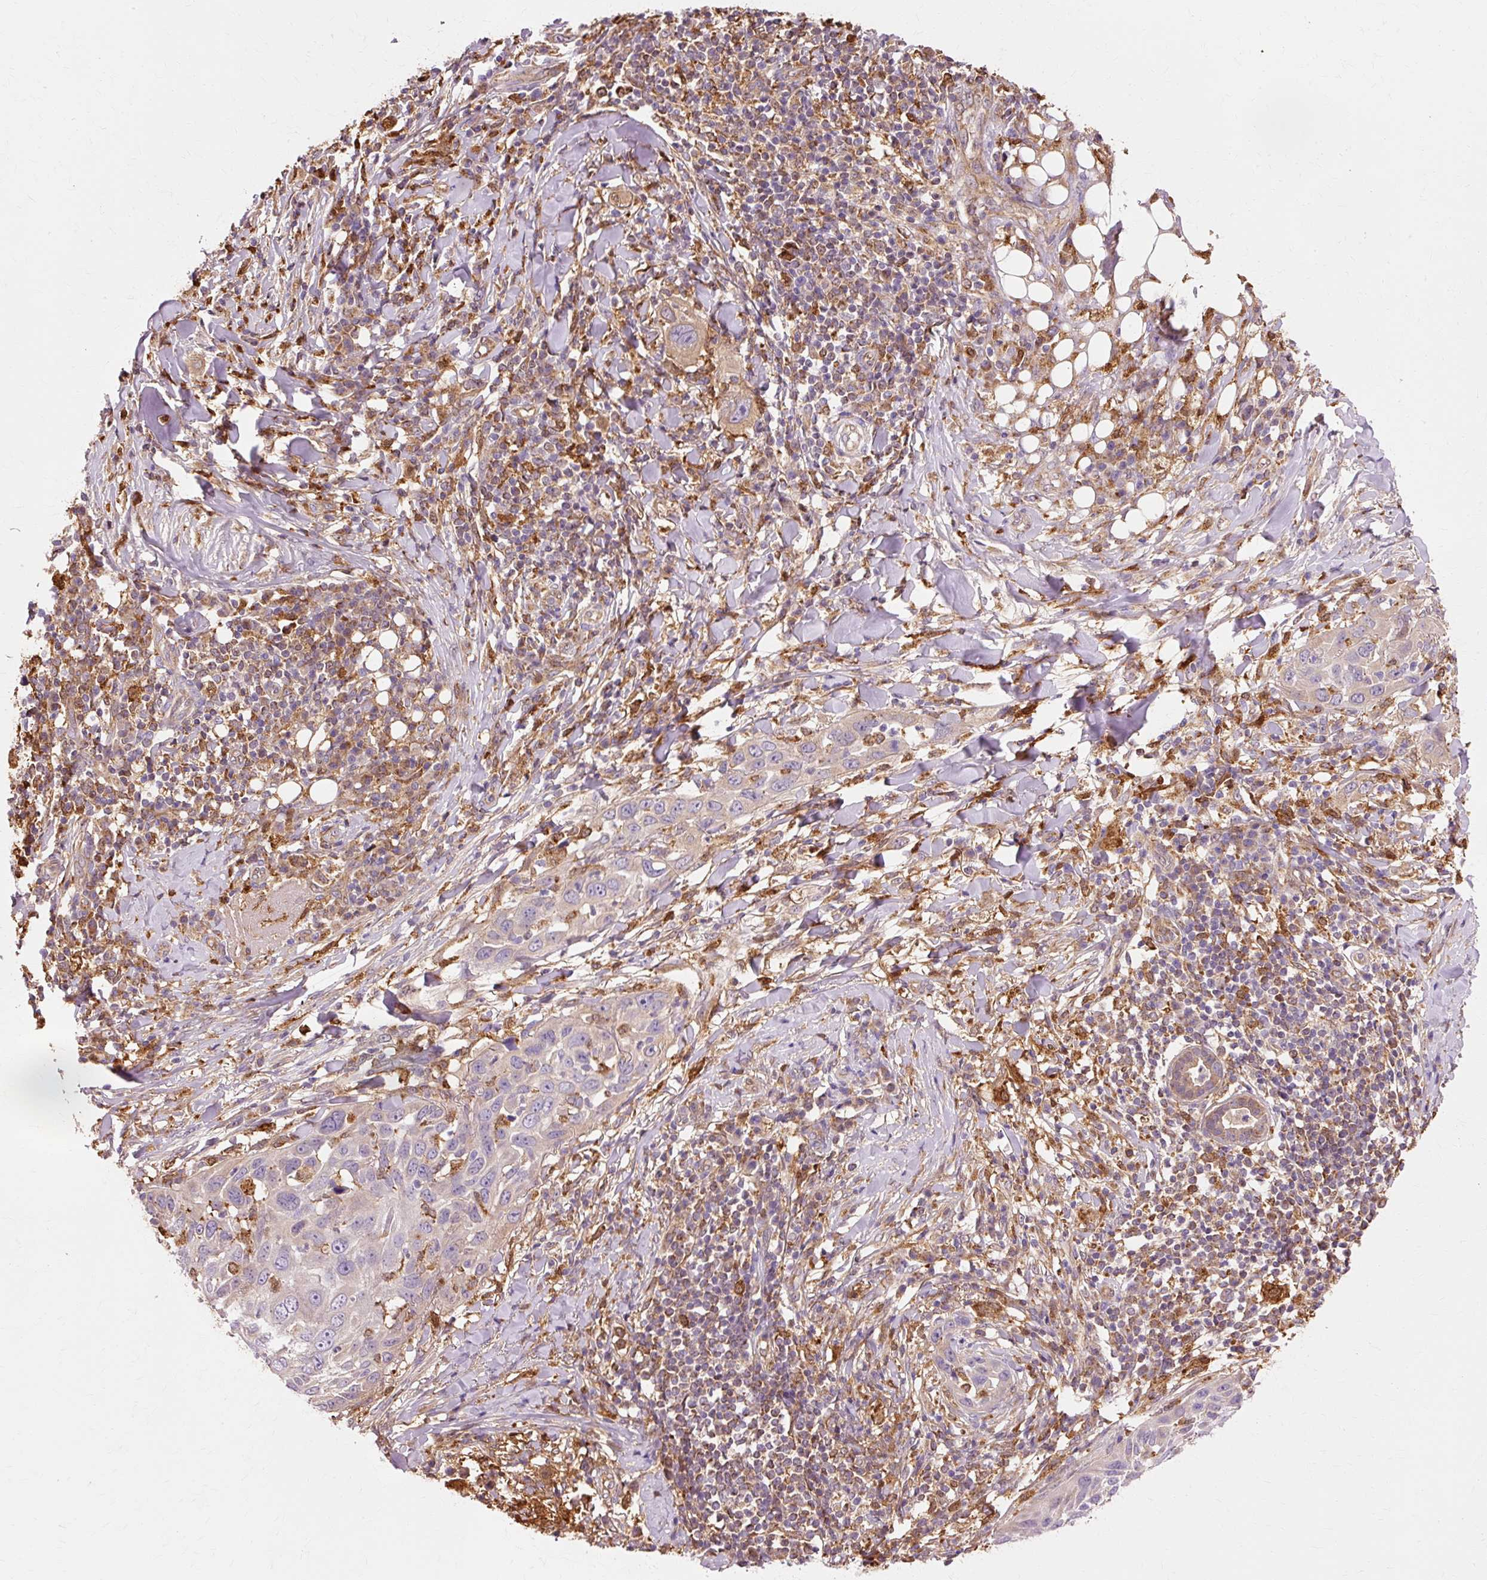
{"staining": {"intensity": "negative", "quantity": "none", "location": "none"}, "tissue": "skin cancer", "cell_type": "Tumor cells", "image_type": "cancer", "snomed": [{"axis": "morphology", "description": "Squamous cell carcinoma, NOS"}, {"axis": "topography", "description": "Skin"}], "caption": "High magnification brightfield microscopy of skin cancer stained with DAB (brown) and counterstained with hematoxylin (blue): tumor cells show no significant expression.", "gene": "GPX1", "patient": {"sex": "female", "age": 44}}